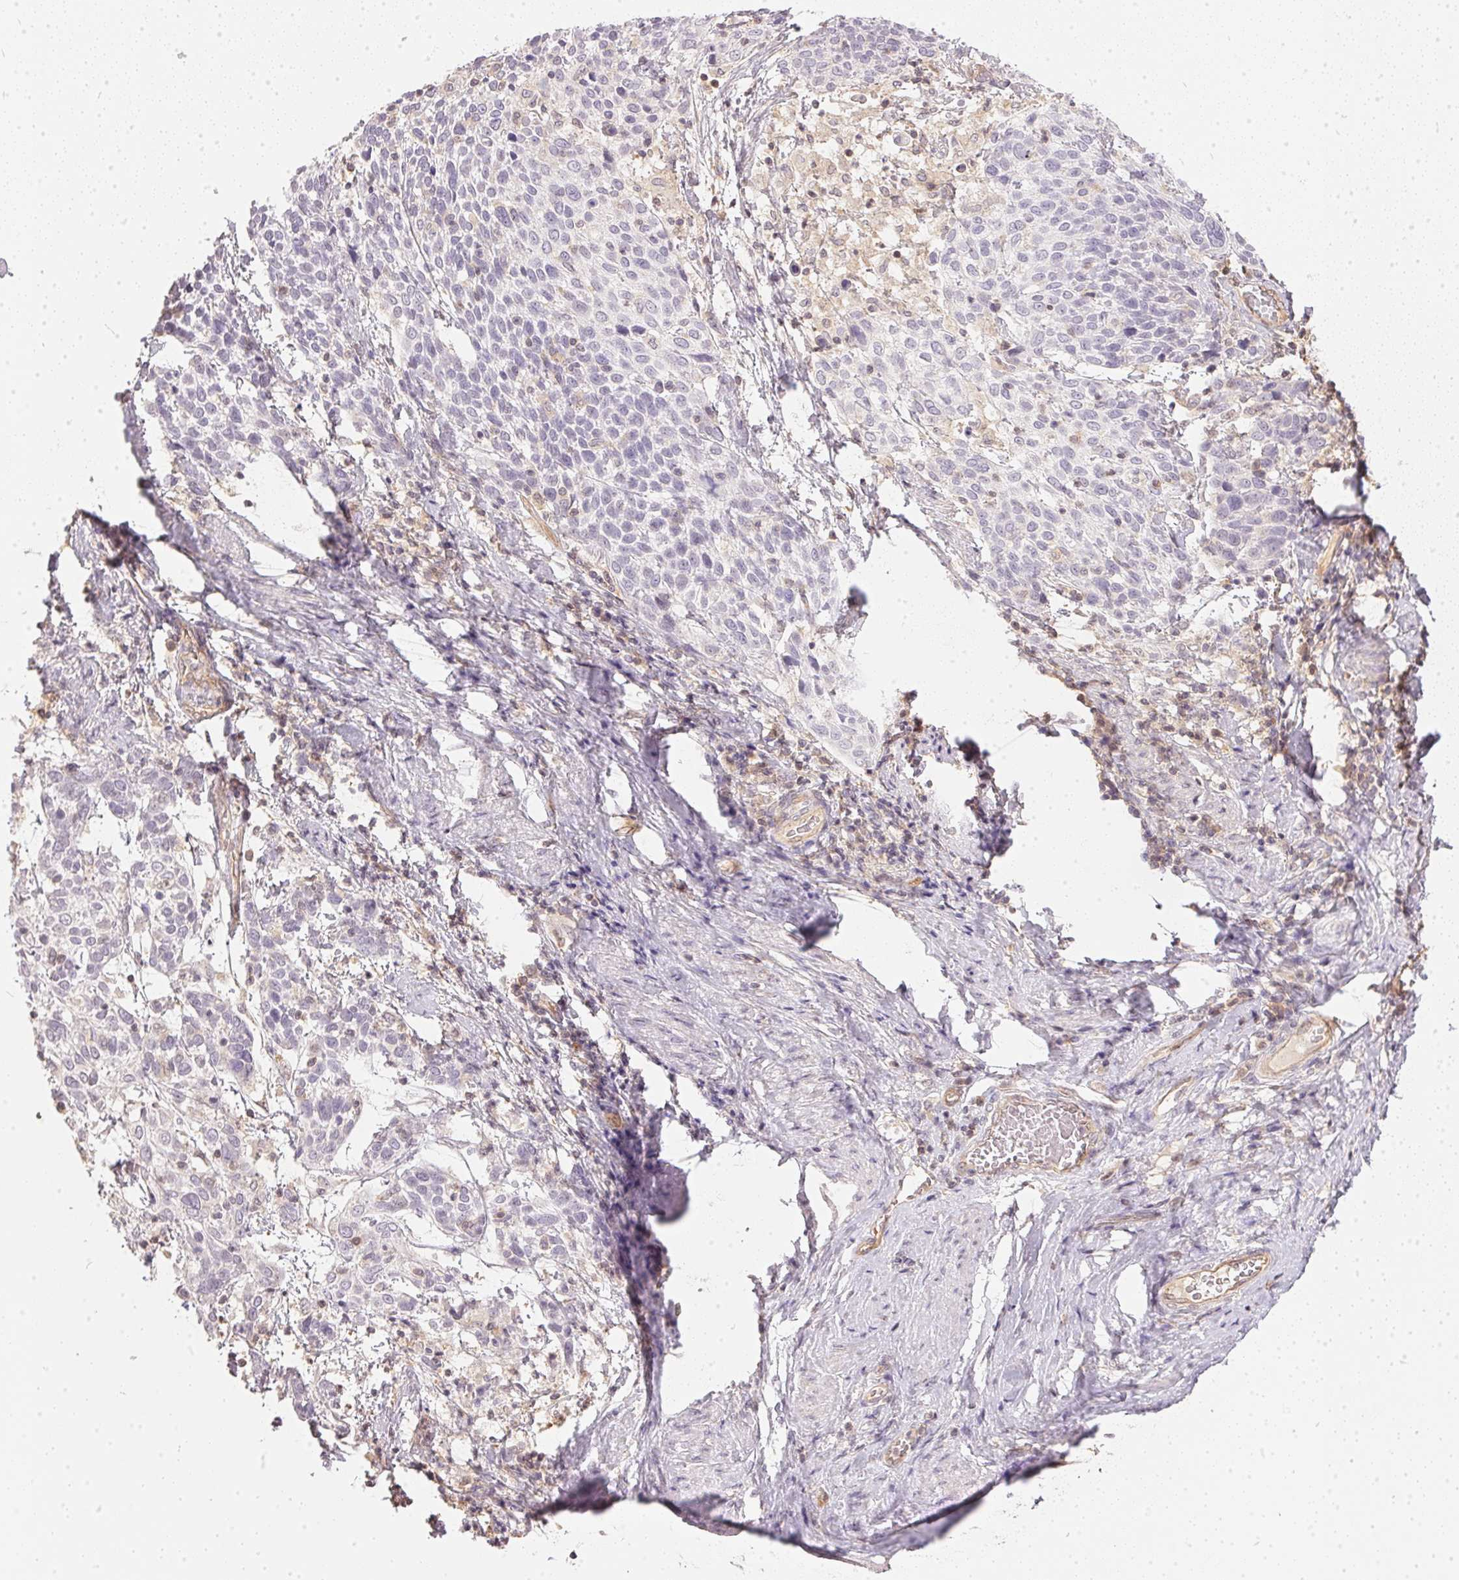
{"staining": {"intensity": "negative", "quantity": "none", "location": "none"}, "tissue": "cervical cancer", "cell_type": "Tumor cells", "image_type": "cancer", "snomed": [{"axis": "morphology", "description": "Squamous cell carcinoma, NOS"}, {"axis": "topography", "description": "Cervix"}], "caption": "This histopathology image is of cervical cancer stained with immunohistochemistry to label a protein in brown with the nuclei are counter-stained blue. There is no expression in tumor cells.", "gene": "BLMH", "patient": {"sex": "female", "age": 61}}